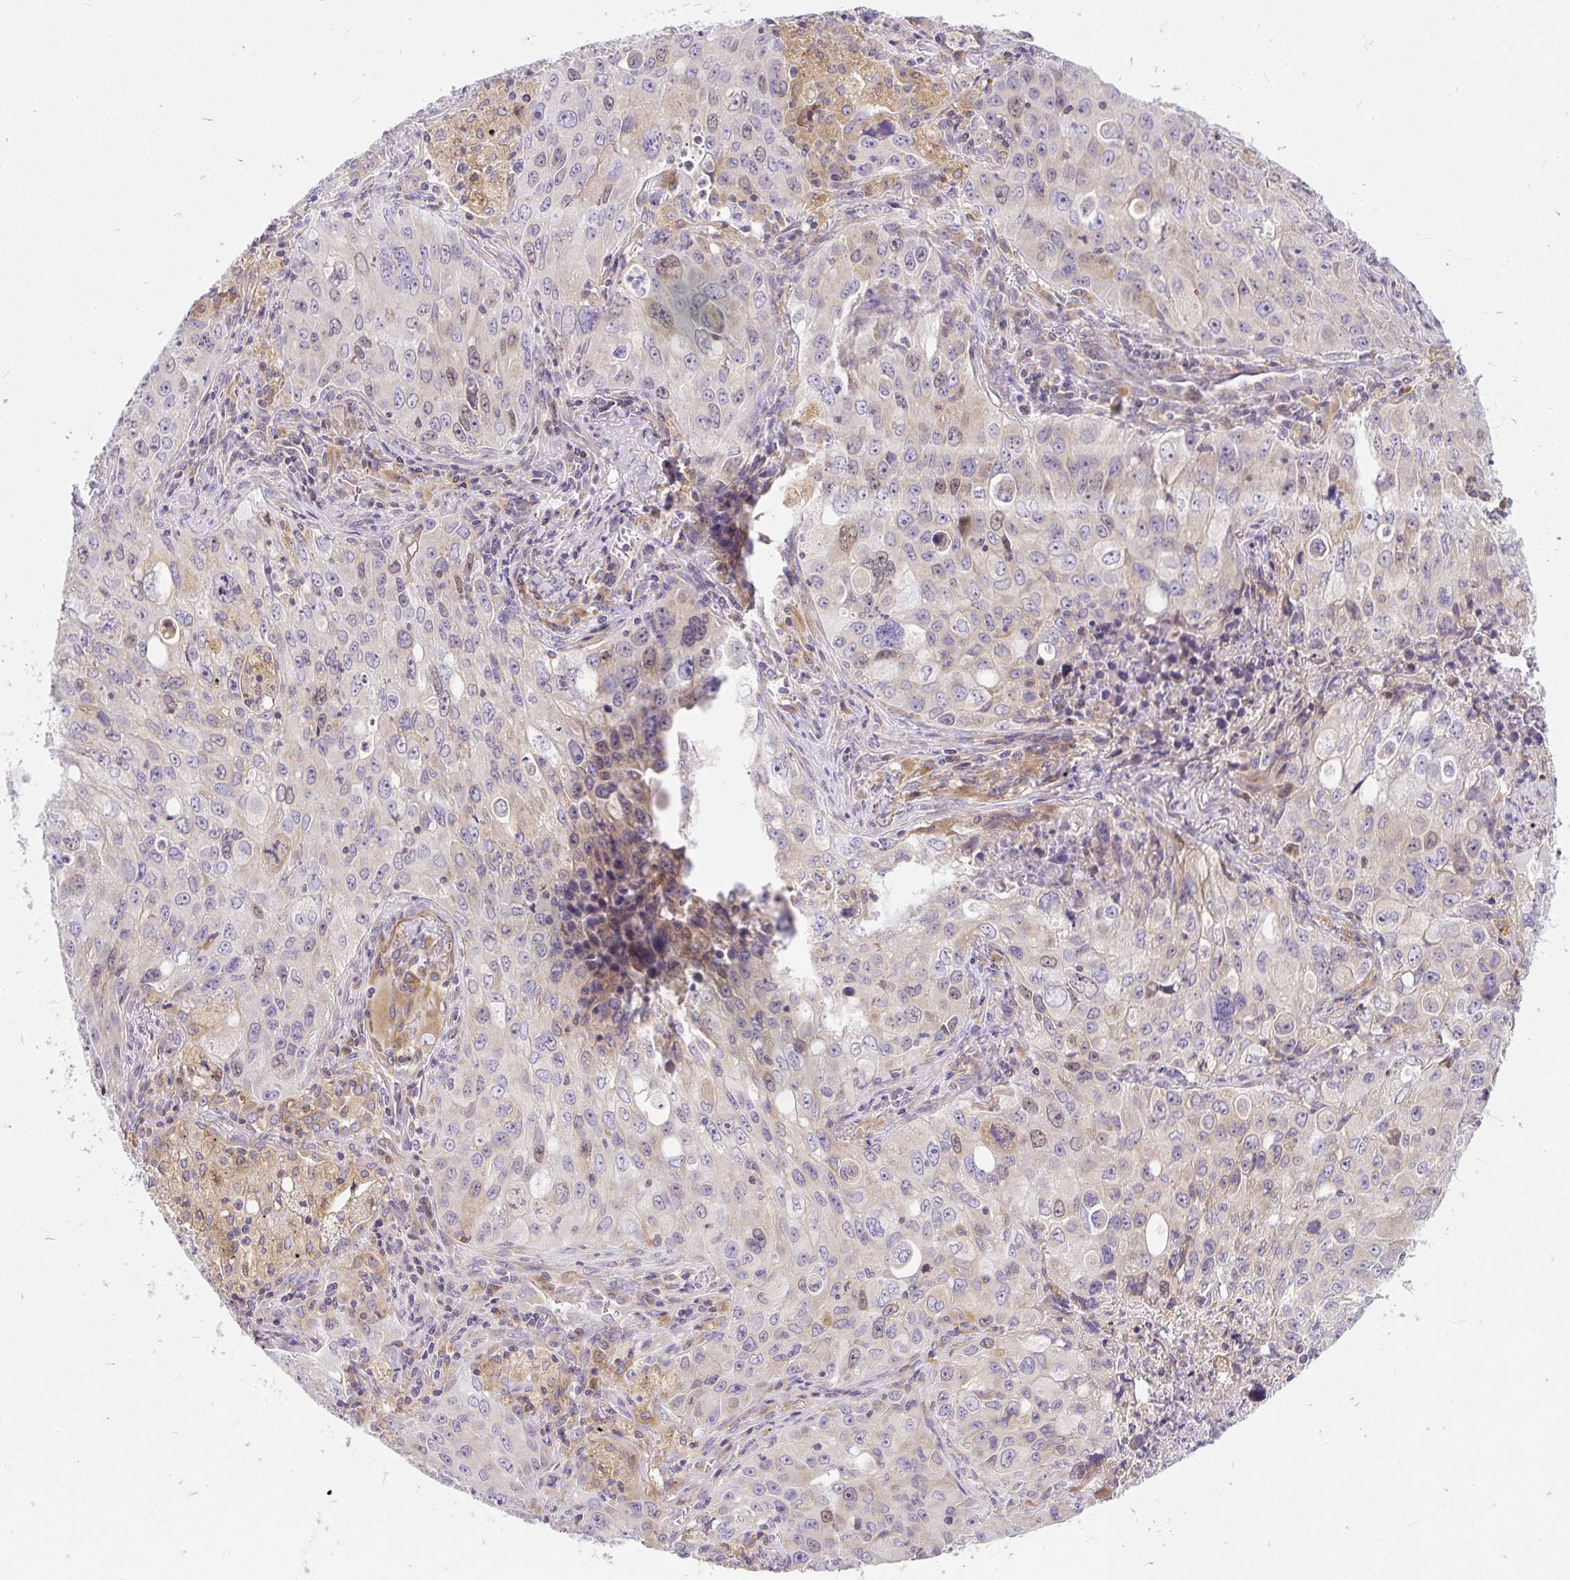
{"staining": {"intensity": "moderate", "quantity": "<25%", "location": "nuclear"}, "tissue": "lung cancer", "cell_type": "Tumor cells", "image_type": "cancer", "snomed": [{"axis": "morphology", "description": "Adenocarcinoma, NOS"}, {"axis": "morphology", "description": "Adenocarcinoma, metastatic, NOS"}, {"axis": "topography", "description": "Lymph node"}, {"axis": "topography", "description": "Lung"}], "caption": "An immunohistochemistry (IHC) image of neoplastic tissue is shown. Protein staining in brown shows moderate nuclear positivity in lung metastatic adenocarcinoma within tumor cells. (IHC, brightfield microscopy, high magnification).", "gene": "CYP20A1", "patient": {"sex": "female", "age": 42}}